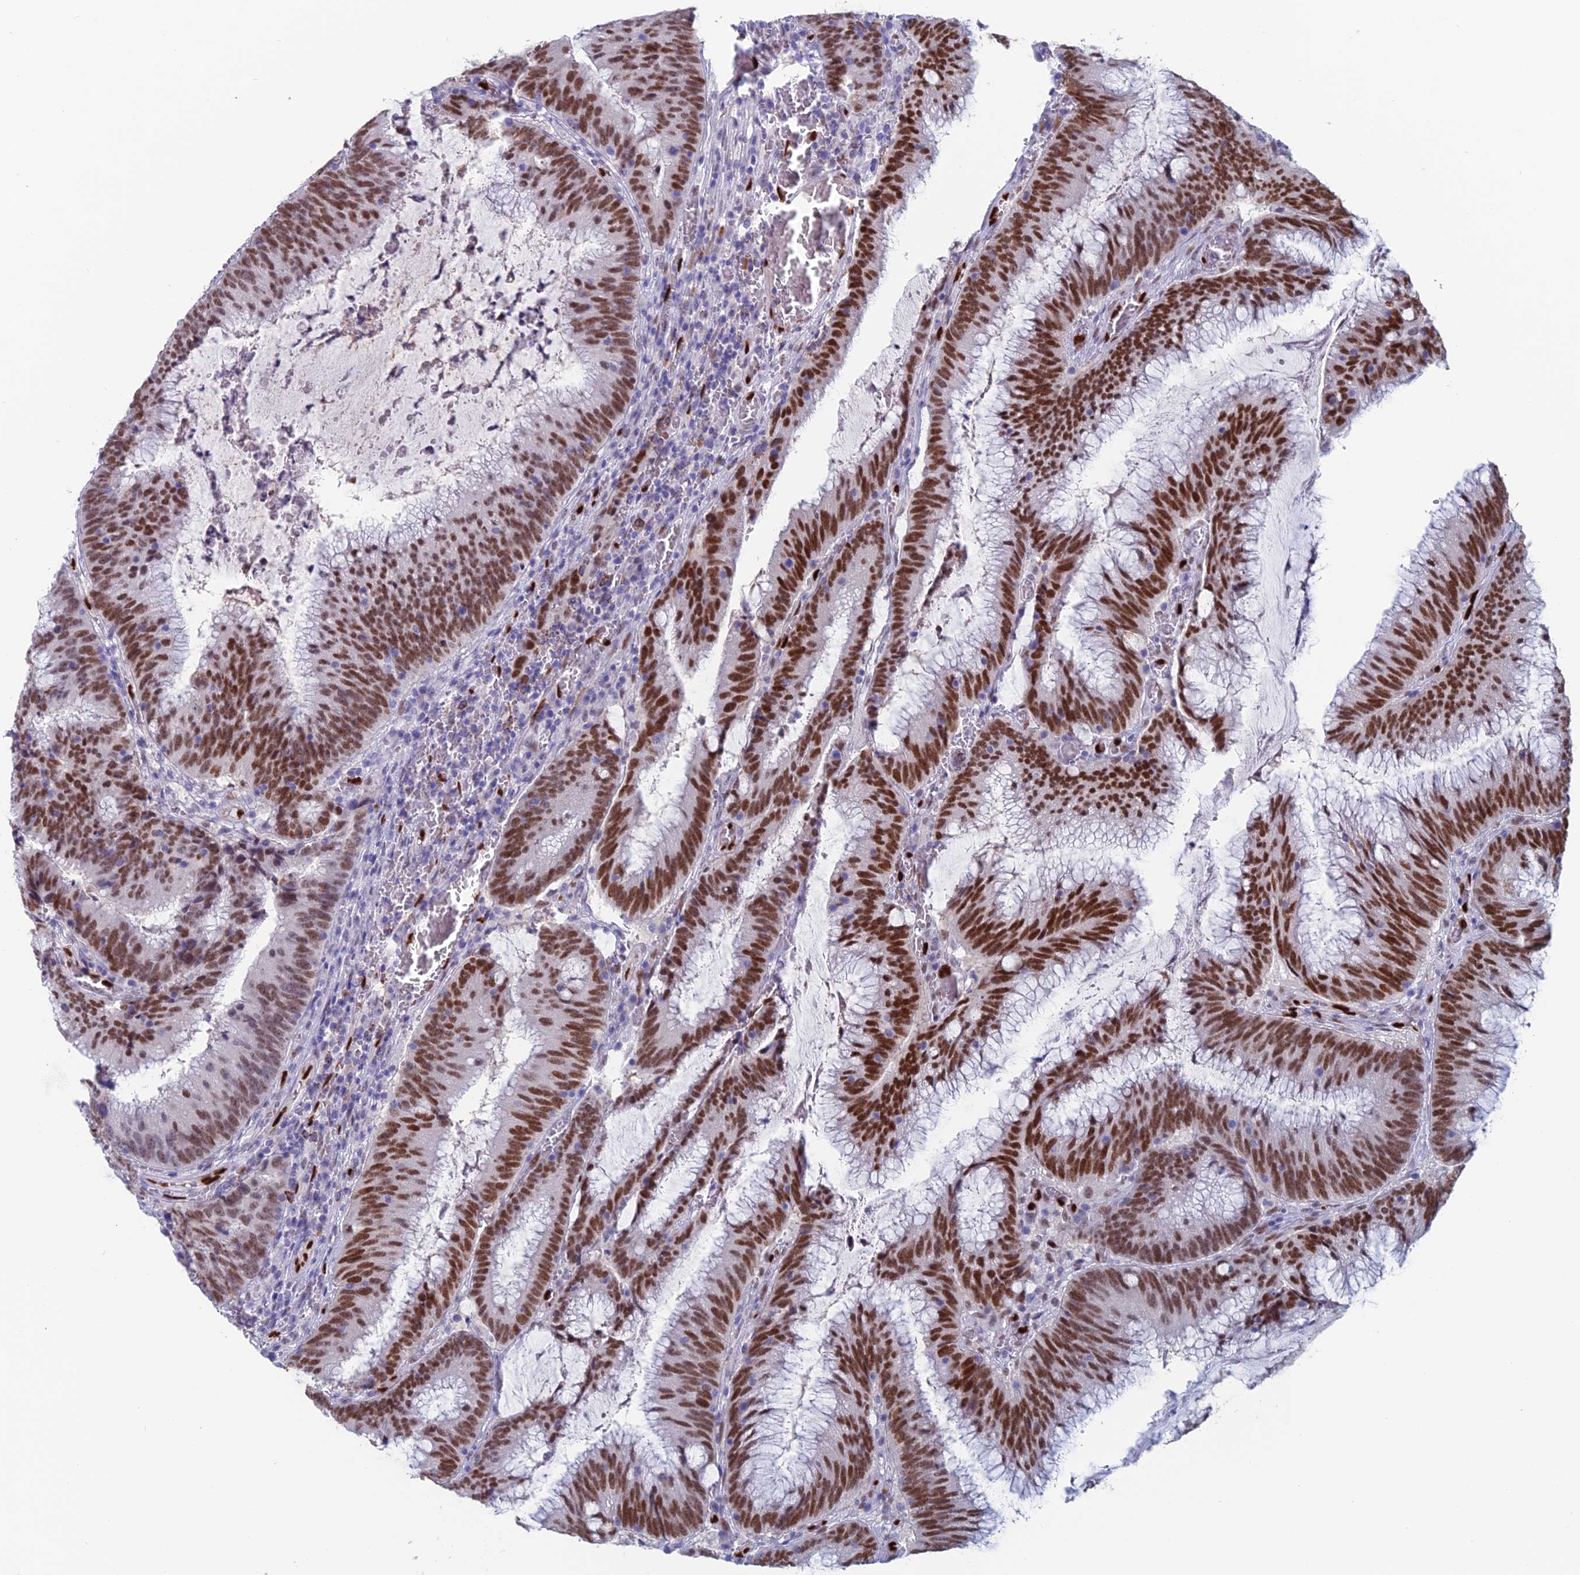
{"staining": {"intensity": "strong", "quantity": ">75%", "location": "nuclear"}, "tissue": "colorectal cancer", "cell_type": "Tumor cells", "image_type": "cancer", "snomed": [{"axis": "morphology", "description": "Adenocarcinoma, NOS"}, {"axis": "topography", "description": "Rectum"}], "caption": "This micrograph reveals immunohistochemistry staining of colorectal cancer (adenocarcinoma), with high strong nuclear staining in approximately >75% of tumor cells.", "gene": "NOL4L", "patient": {"sex": "female", "age": 77}}